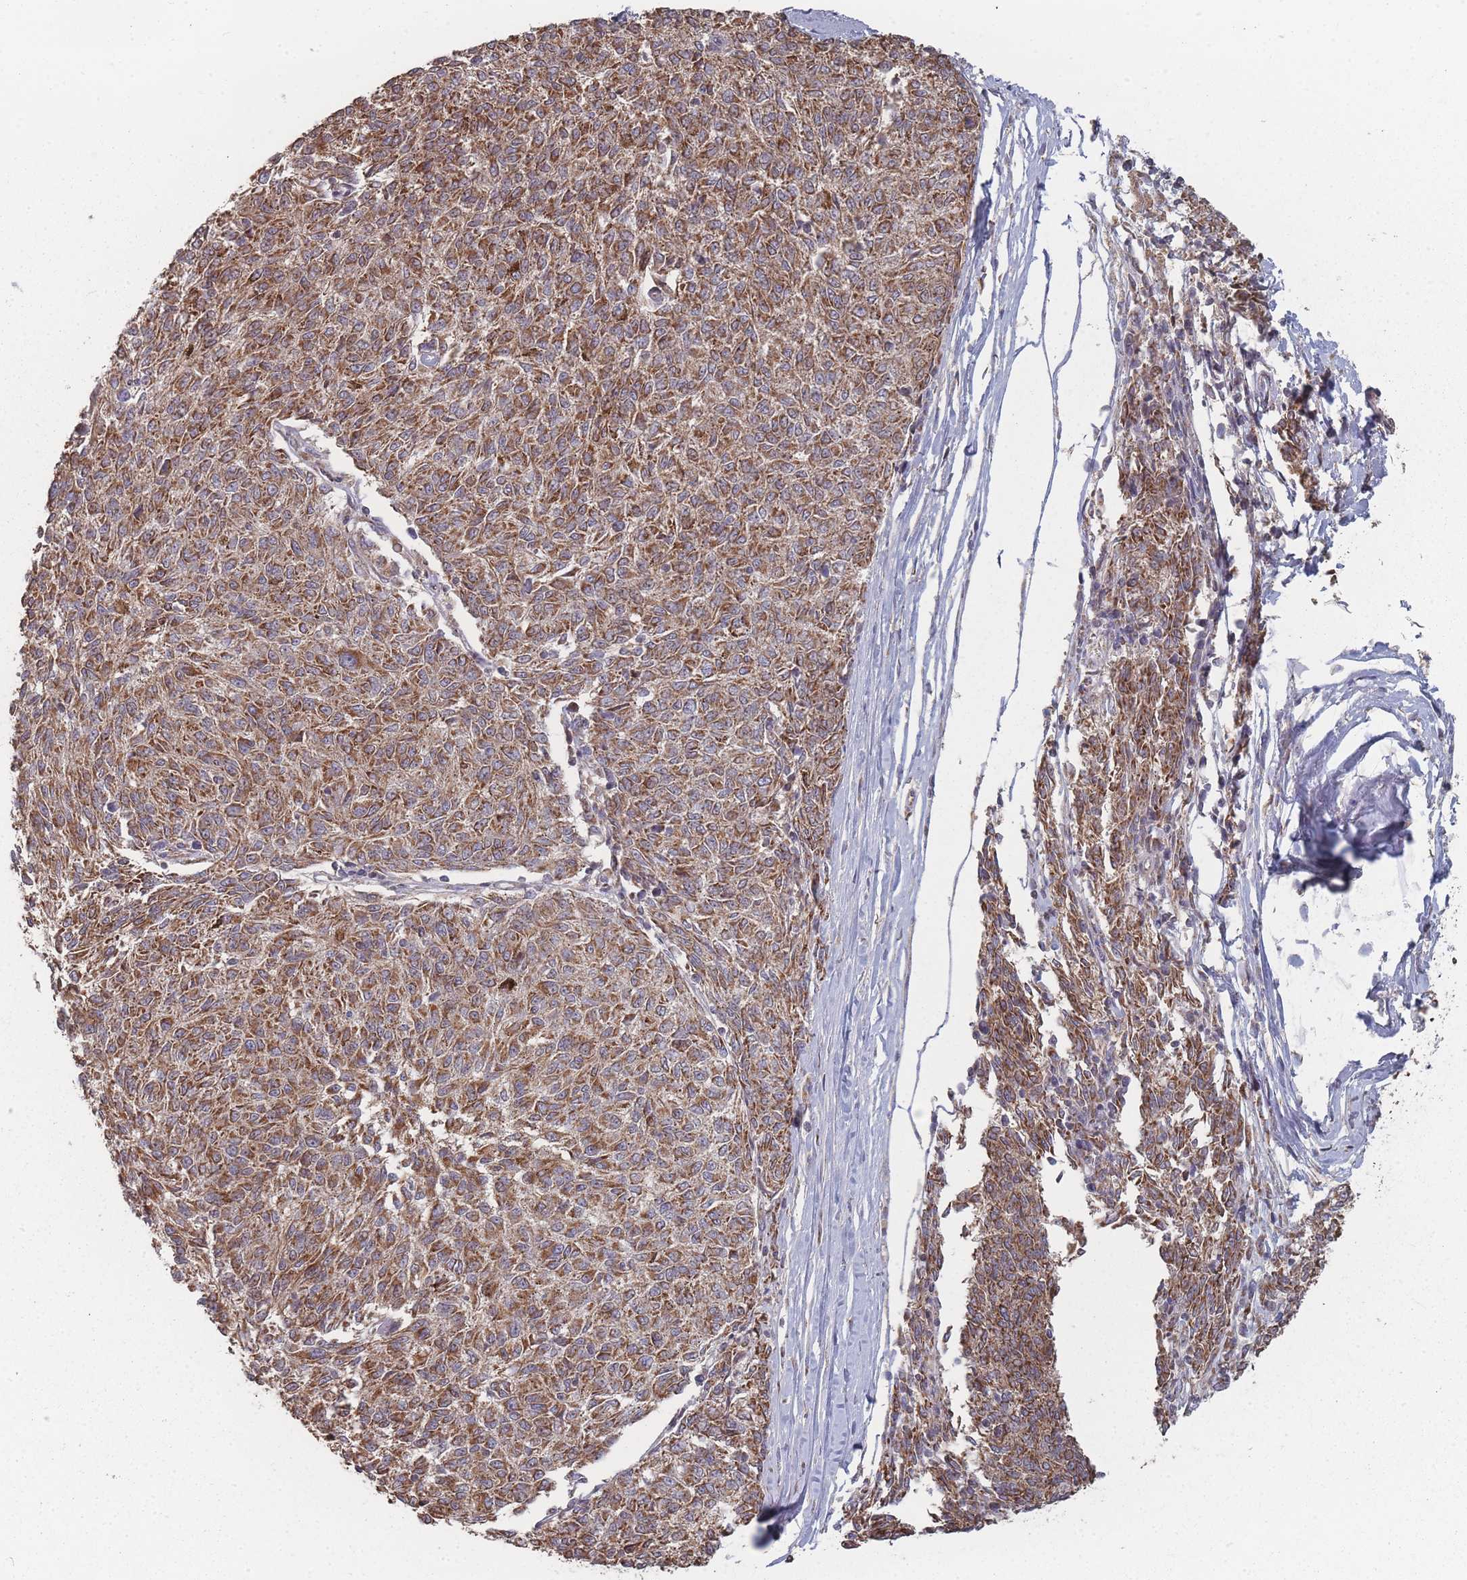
{"staining": {"intensity": "moderate", "quantity": ">75%", "location": "cytoplasmic/membranous"}, "tissue": "melanoma", "cell_type": "Tumor cells", "image_type": "cancer", "snomed": [{"axis": "morphology", "description": "Malignant melanoma, NOS"}, {"axis": "topography", "description": "Skin"}], "caption": "Protein staining exhibits moderate cytoplasmic/membranous staining in approximately >75% of tumor cells in malignant melanoma. Ihc stains the protein of interest in brown and the nuclei are stained blue.", "gene": "PSMB3", "patient": {"sex": "female", "age": 72}}